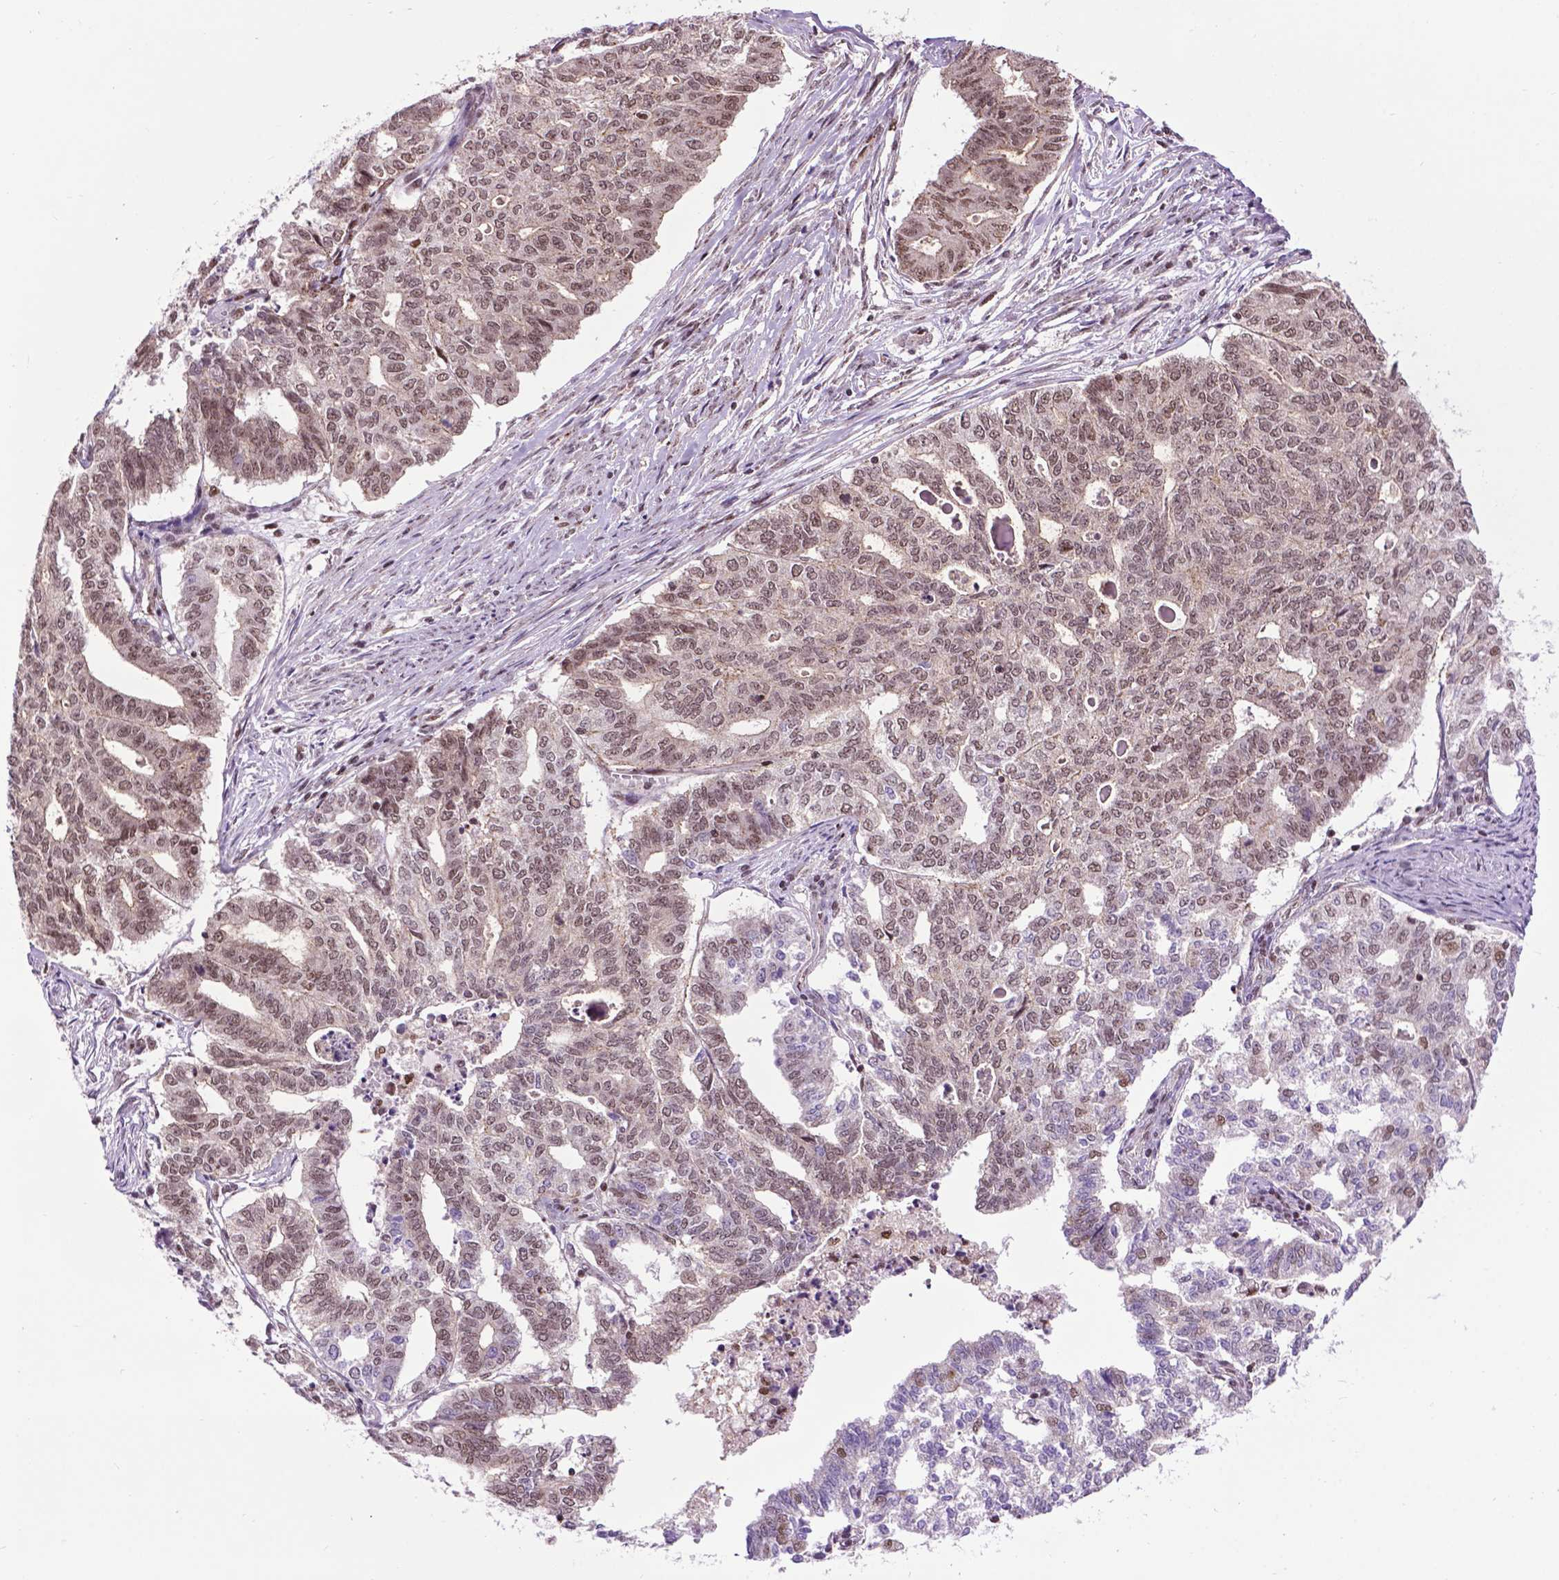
{"staining": {"intensity": "moderate", "quantity": "25%-75%", "location": "nuclear"}, "tissue": "endometrial cancer", "cell_type": "Tumor cells", "image_type": "cancer", "snomed": [{"axis": "morphology", "description": "Adenocarcinoma, NOS"}, {"axis": "topography", "description": "Endometrium"}], "caption": "Tumor cells exhibit moderate nuclear staining in approximately 25%-75% of cells in endometrial adenocarcinoma.", "gene": "EAF1", "patient": {"sex": "female", "age": 79}}